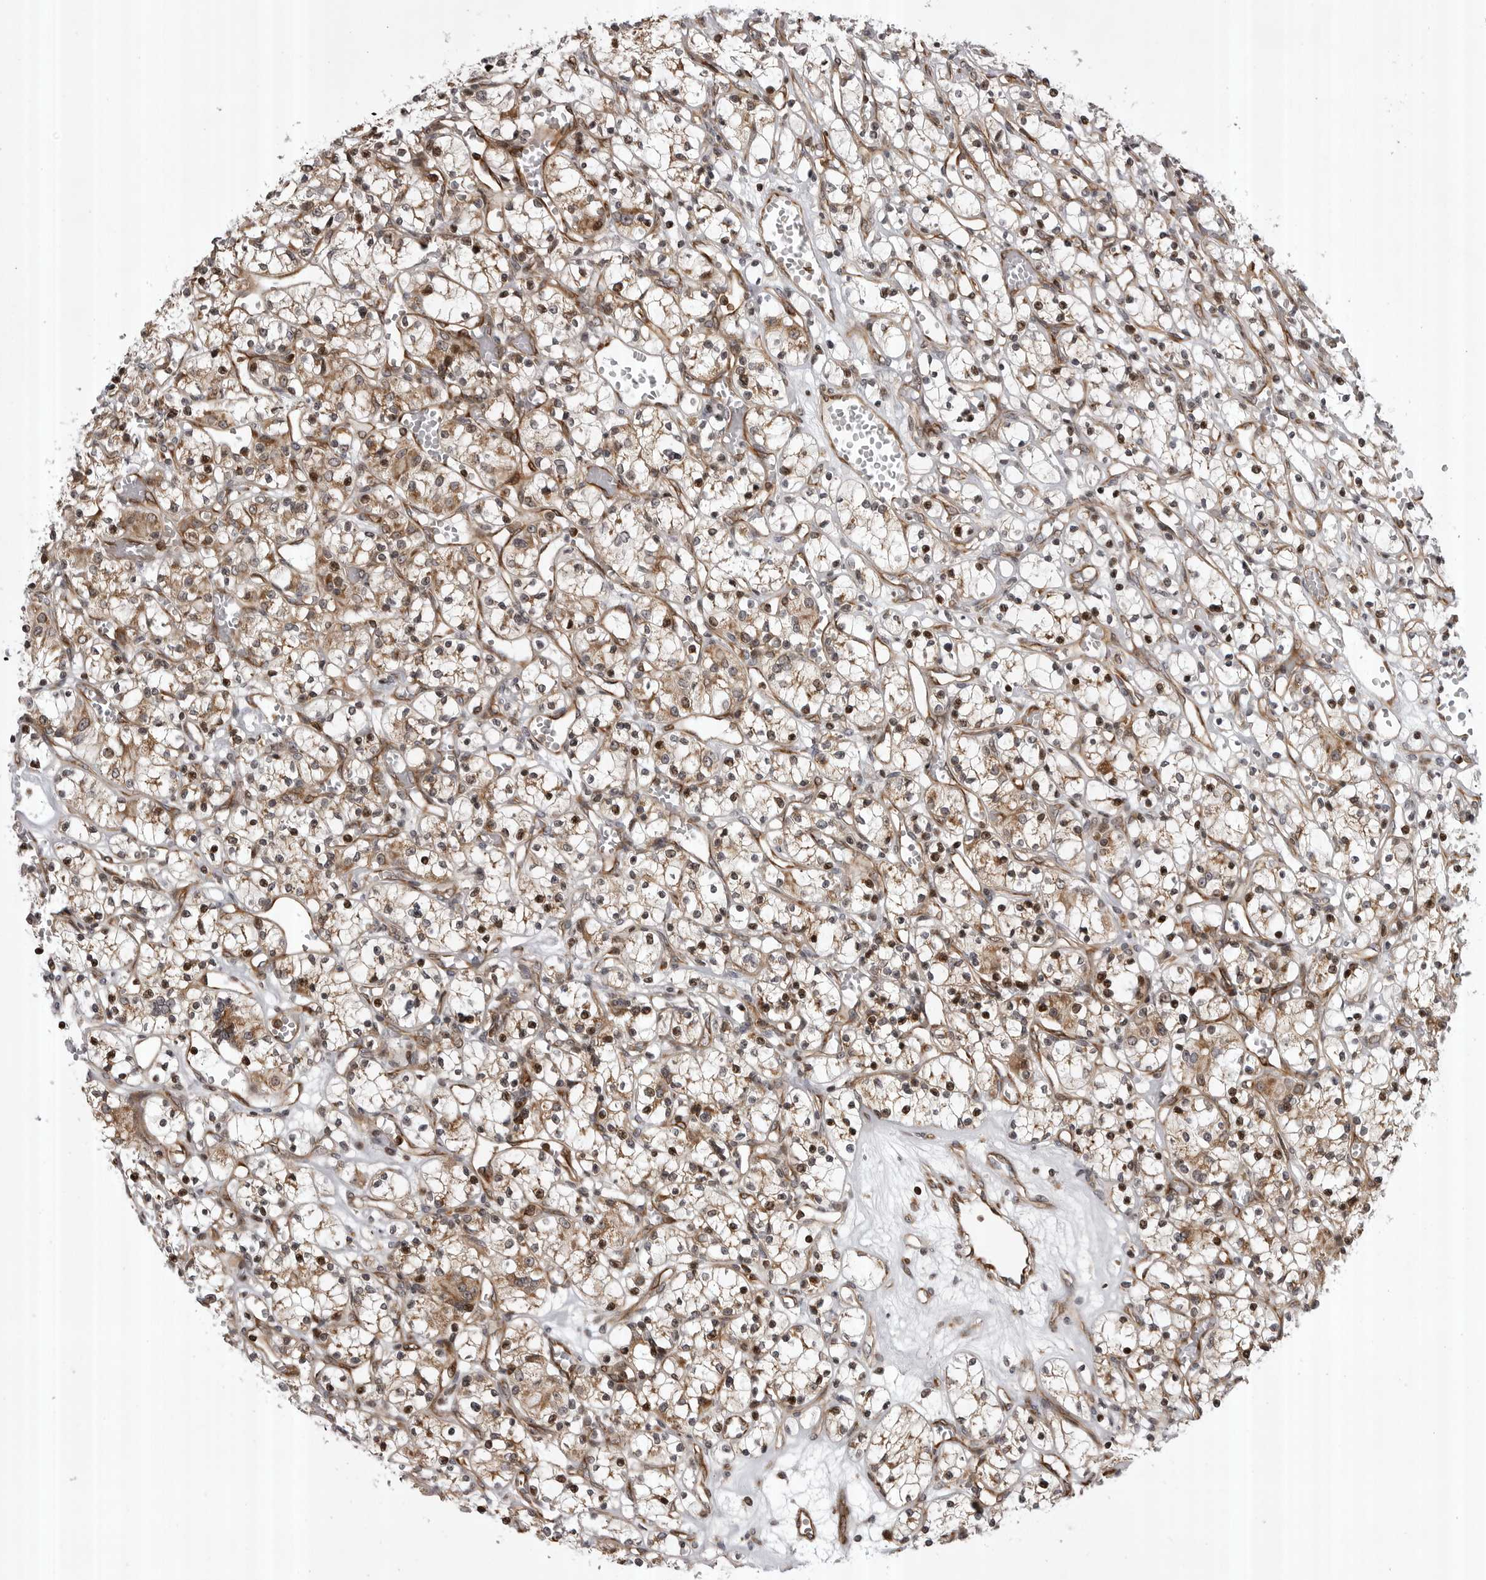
{"staining": {"intensity": "moderate", "quantity": "25%-75%", "location": "cytoplasmic/membranous,nuclear"}, "tissue": "renal cancer", "cell_type": "Tumor cells", "image_type": "cancer", "snomed": [{"axis": "morphology", "description": "Adenocarcinoma, NOS"}, {"axis": "topography", "description": "Kidney"}], "caption": "IHC of human adenocarcinoma (renal) exhibits medium levels of moderate cytoplasmic/membranous and nuclear expression in about 25%-75% of tumor cells.", "gene": "ABL1", "patient": {"sex": "female", "age": 59}}